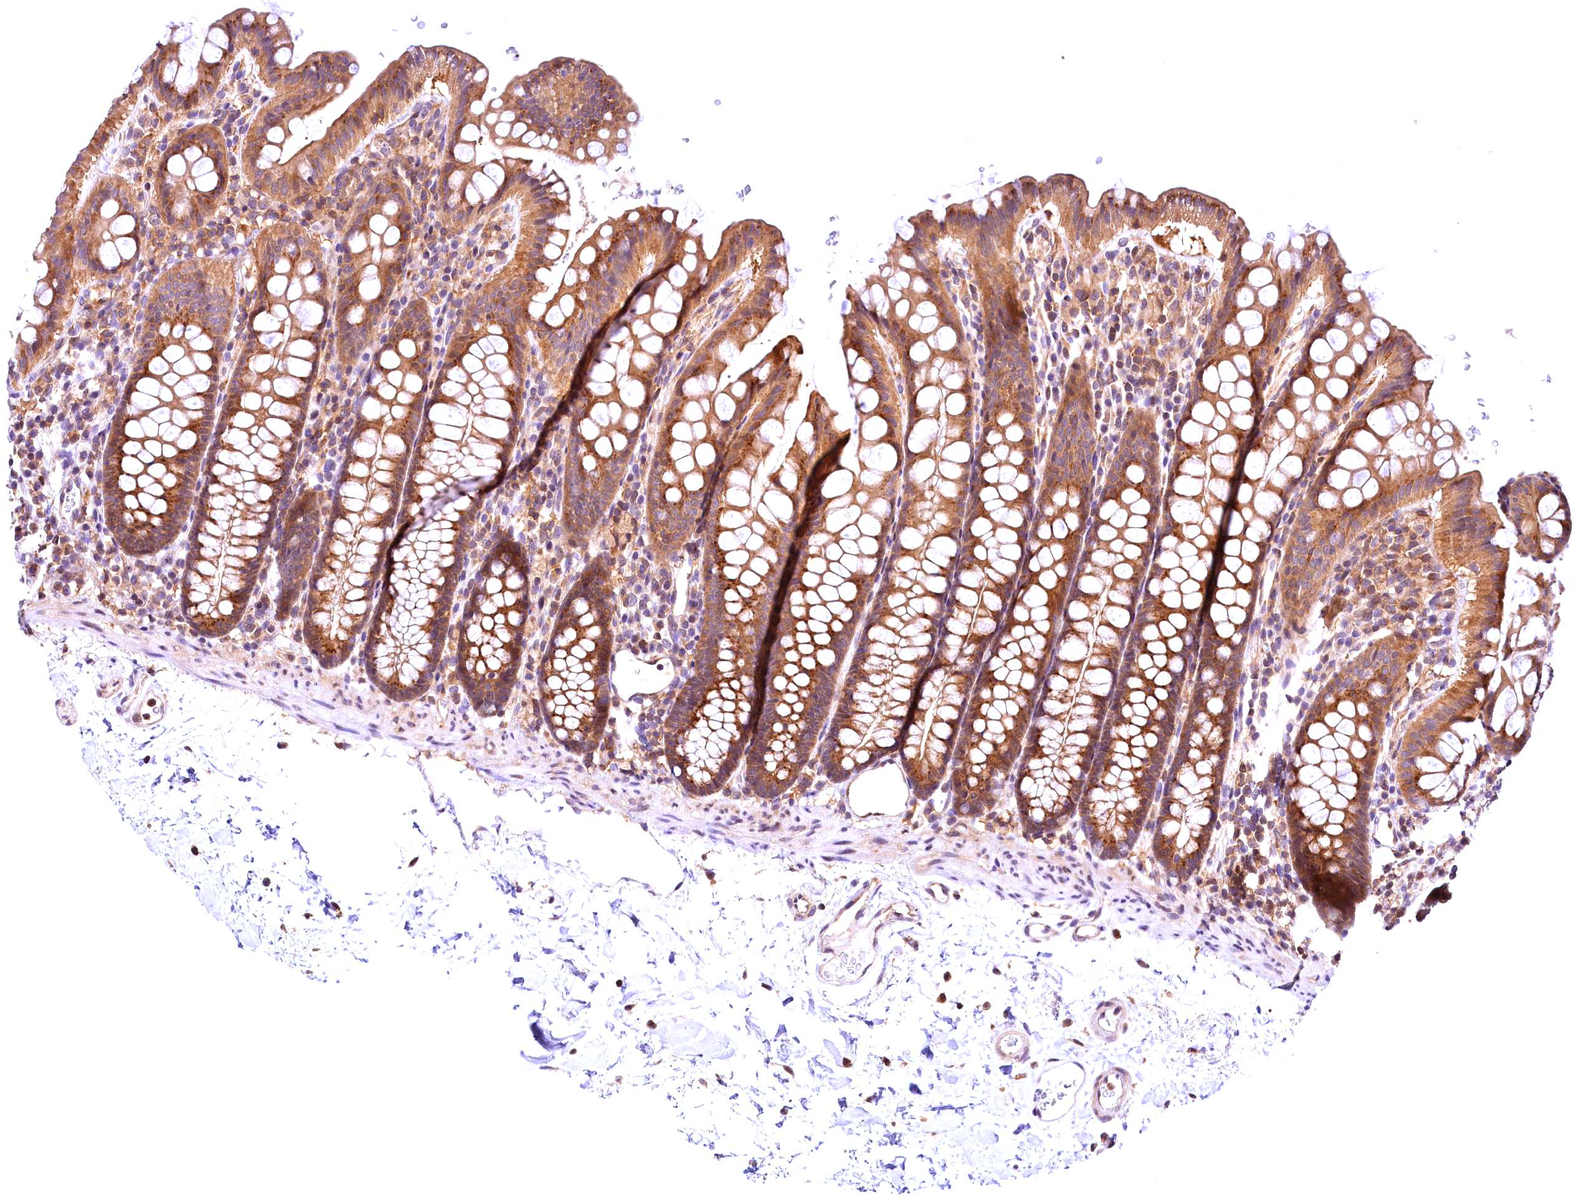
{"staining": {"intensity": "weak", "quantity": ">75%", "location": "cytoplasmic/membranous"}, "tissue": "colon", "cell_type": "Endothelial cells", "image_type": "normal", "snomed": [{"axis": "morphology", "description": "Normal tissue, NOS"}, {"axis": "topography", "description": "Colon"}], "caption": "Immunohistochemistry (IHC) photomicrograph of unremarkable colon: human colon stained using IHC demonstrates low levels of weak protein expression localized specifically in the cytoplasmic/membranous of endothelial cells, appearing as a cytoplasmic/membranous brown color.", "gene": "CHORDC1", "patient": {"sex": "male", "age": 75}}